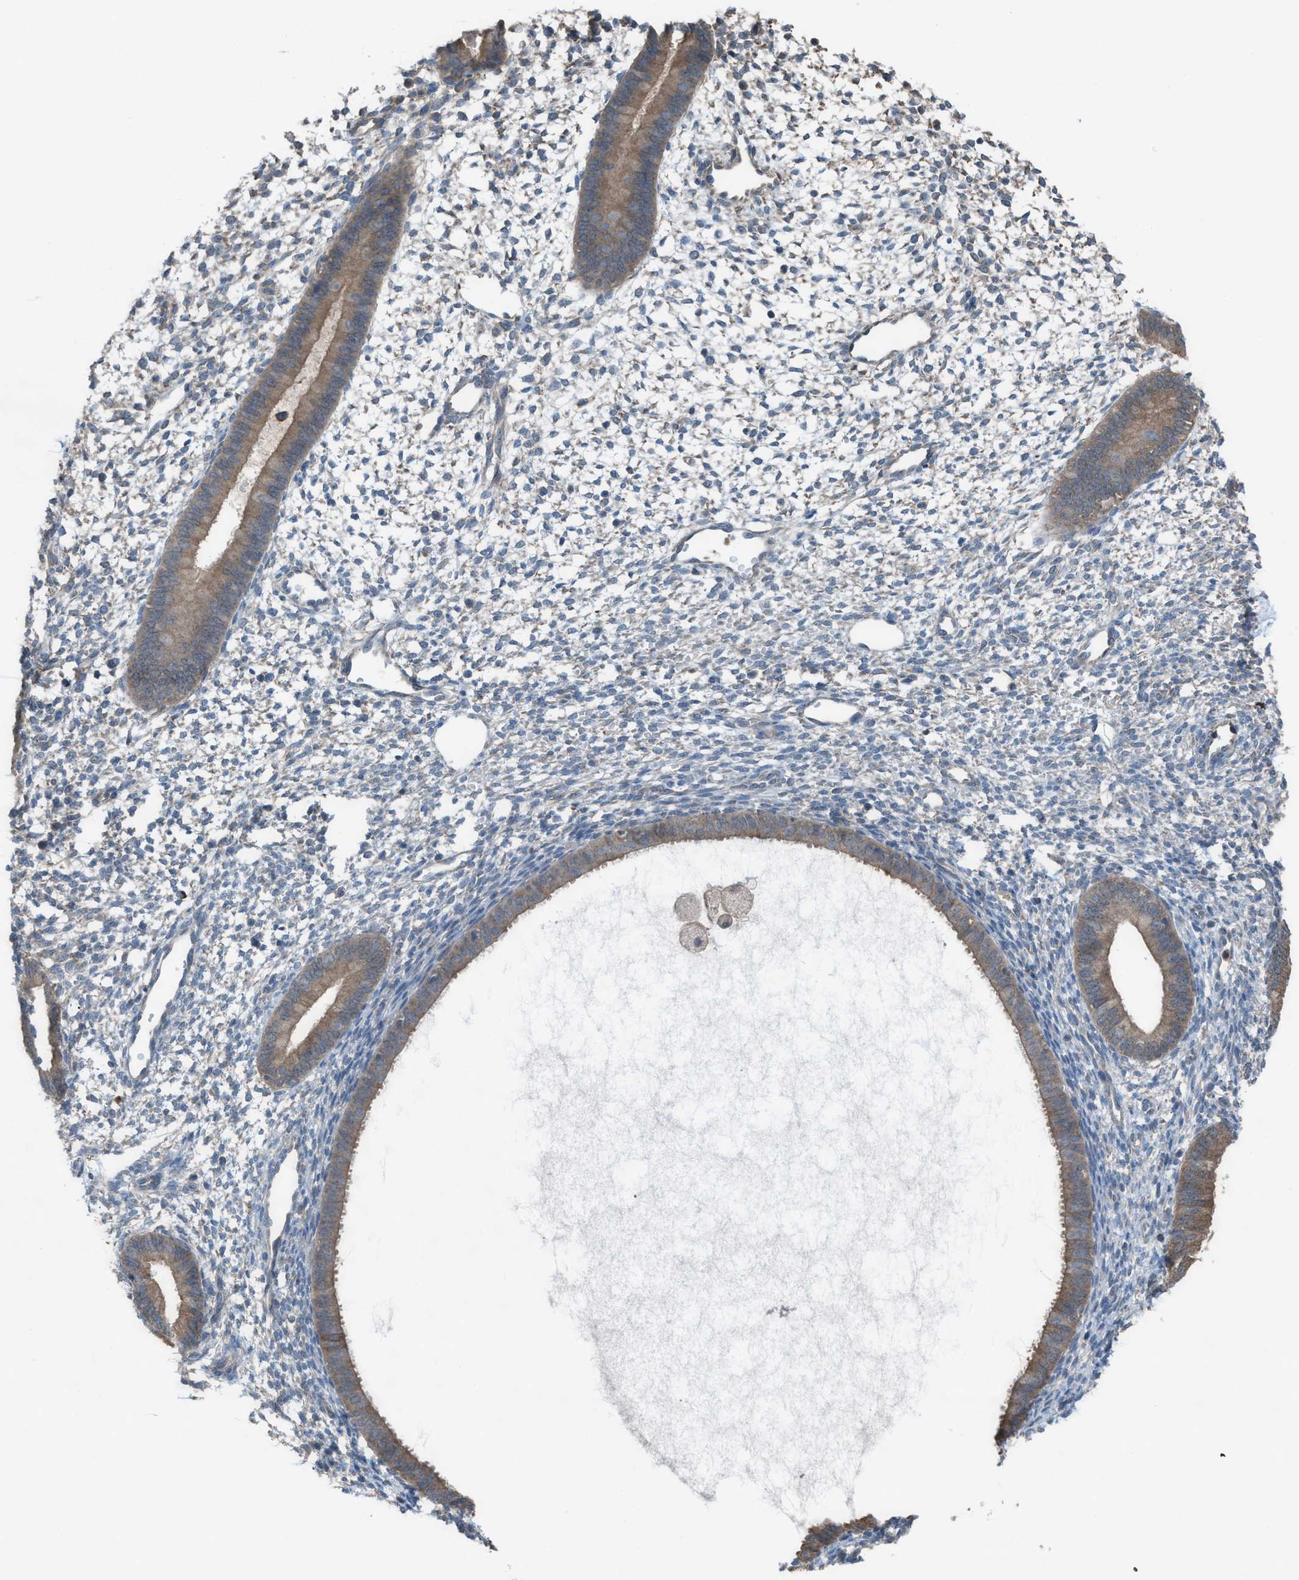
{"staining": {"intensity": "negative", "quantity": "none", "location": "none"}, "tissue": "endometrium", "cell_type": "Cells in endometrial stroma", "image_type": "normal", "snomed": [{"axis": "morphology", "description": "Normal tissue, NOS"}, {"axis": "topography", "description": "Endometrium"}], "caption": "Immunohistochemistry (IHC) photomicrograph of unremarkable human endometrium stained for a protein (brown), which displays no positivity in cells in endometrial stroma.", "gene": "PLAA", "patient": {"sex": "female", "age": 46}}